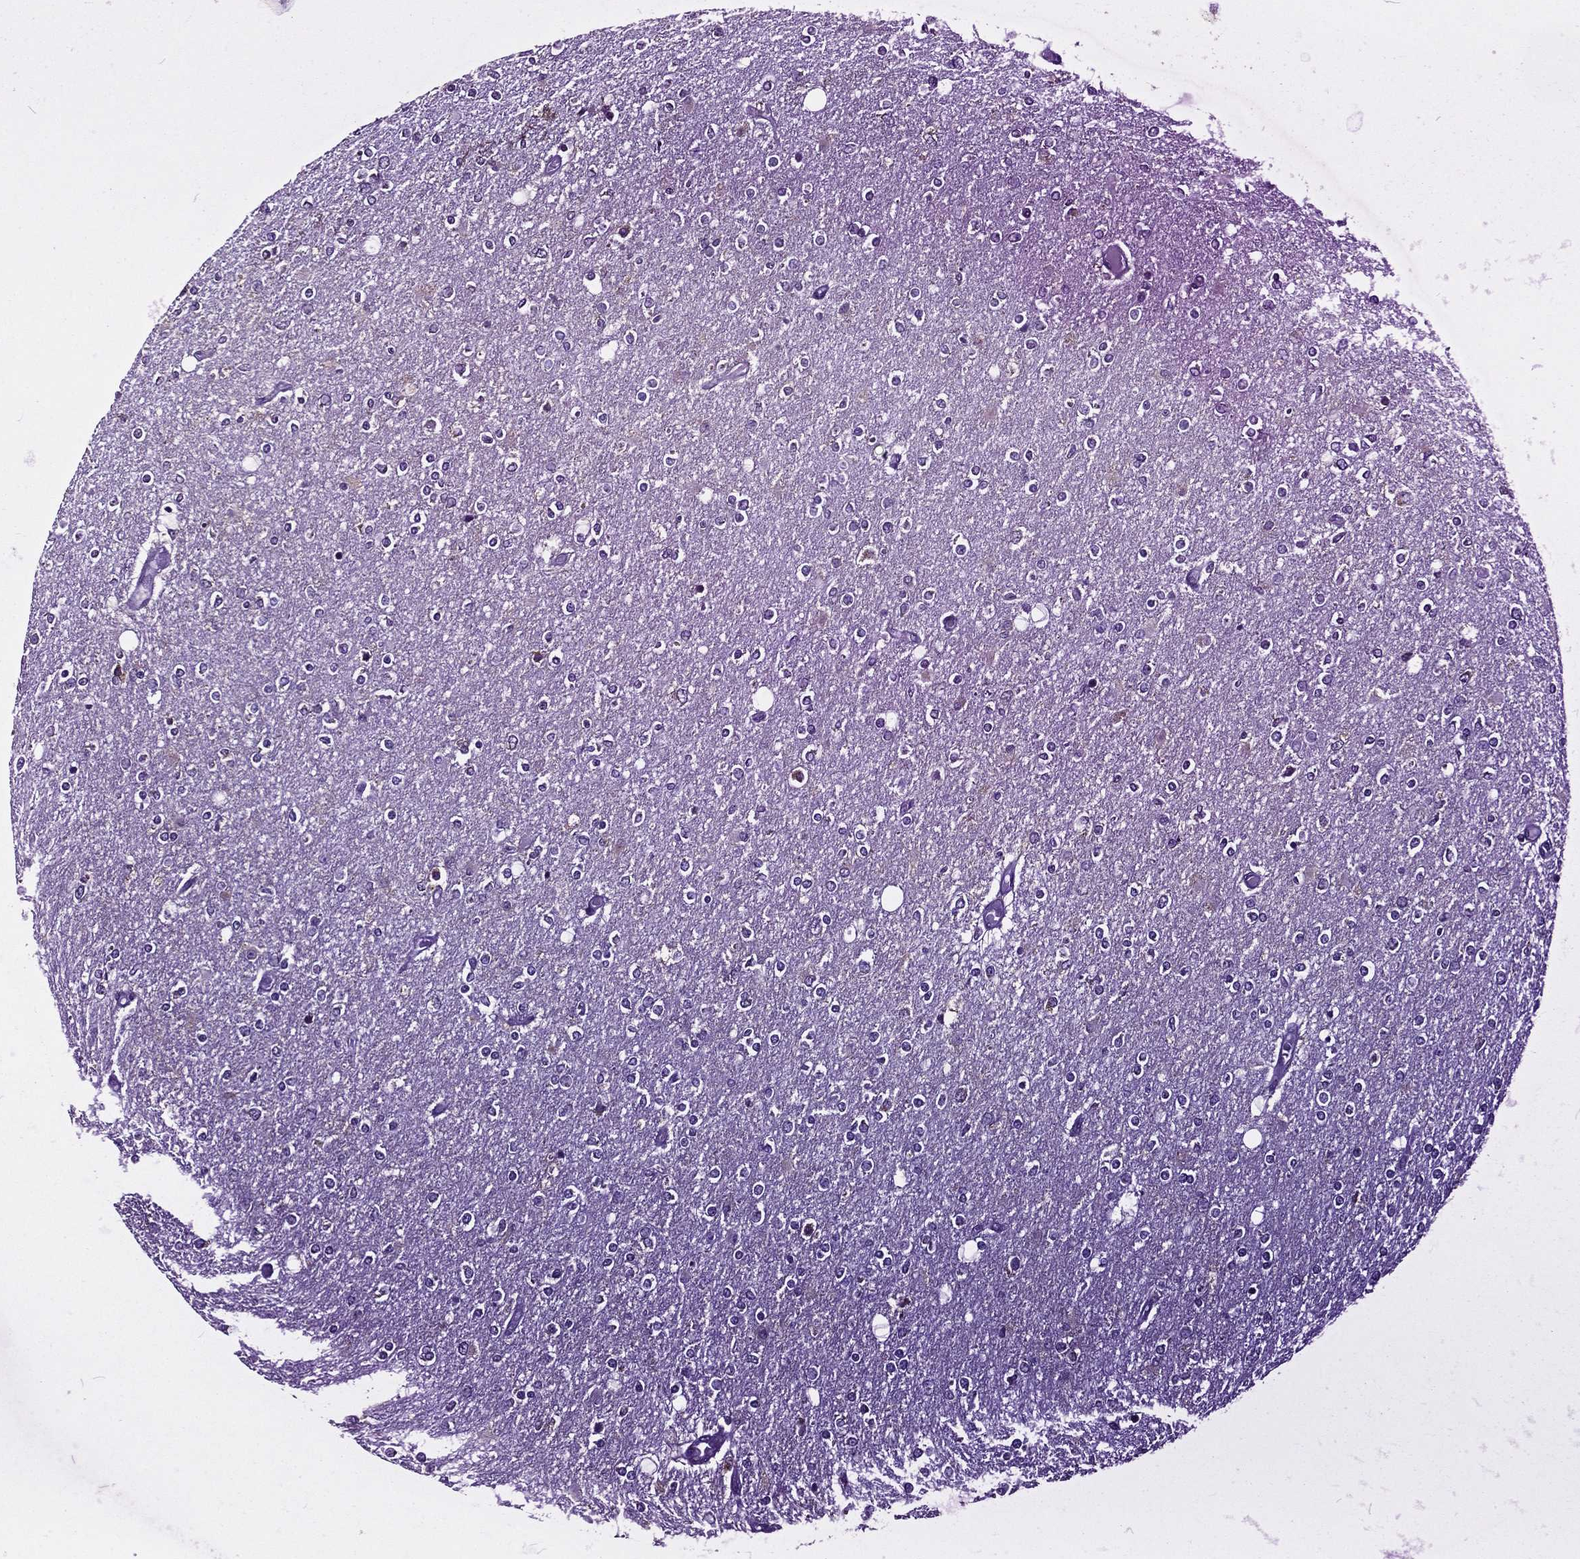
{"staining": {"intensity": "negative", "quantity": "none", "location": "none"}, "tissue": "glioma", "cell_type": "Tumor cells", "image_type": "cancer", "snomed": [{"axis": "morphology", "description": "Glioma, malignant, High grade"}, {"axis": "topography", "description": "Cerebral cortex"}], "caption": "Human malignant high-grade glioma stained for a protein using immunohistochemistry (IHC) demonstrates no positivity in tumor cells.", "gene": "TICAM1", "patient": {"sex": "male", "age": 70}}